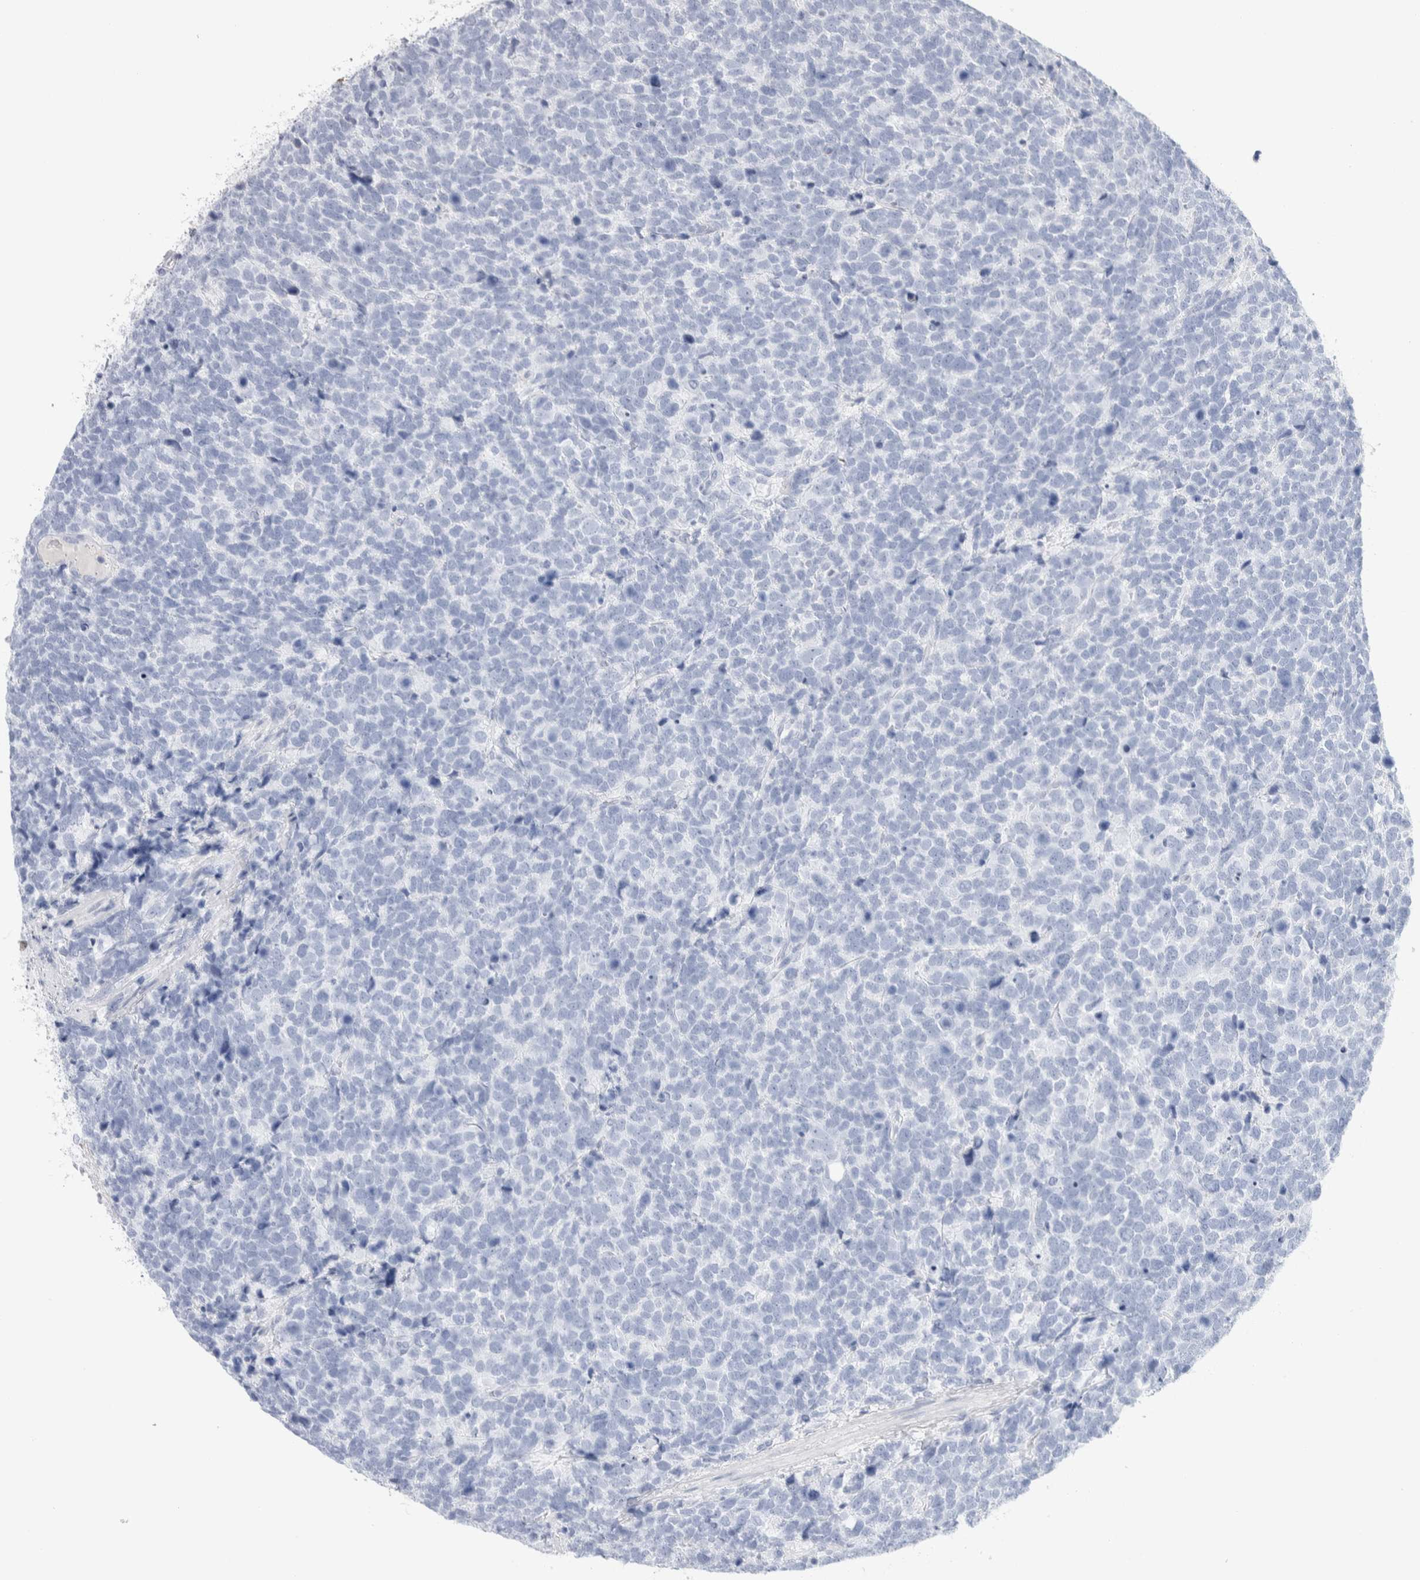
{"staining": {"intensity": "negative", "quantity": "none", "location": "none"}, "tissue": "urothelial cancer", "cell_type": "Tumor cells", "image_type": "cancer", "snomed": [{"axis": "morphology", "description": "Urothelial carcinoma, High grade"}, {"axis": "topography", "description": "Urinary bladder"}], "caption": "High magnification brightfield microscopy of urothelial carcinoma (high-grade) stained with DAB (brown) and counterstained with hematoxylin (blue): tumor cells show no significant expression.", "gene": "GDA", "patient": {"sex": "female", "age": 82}}